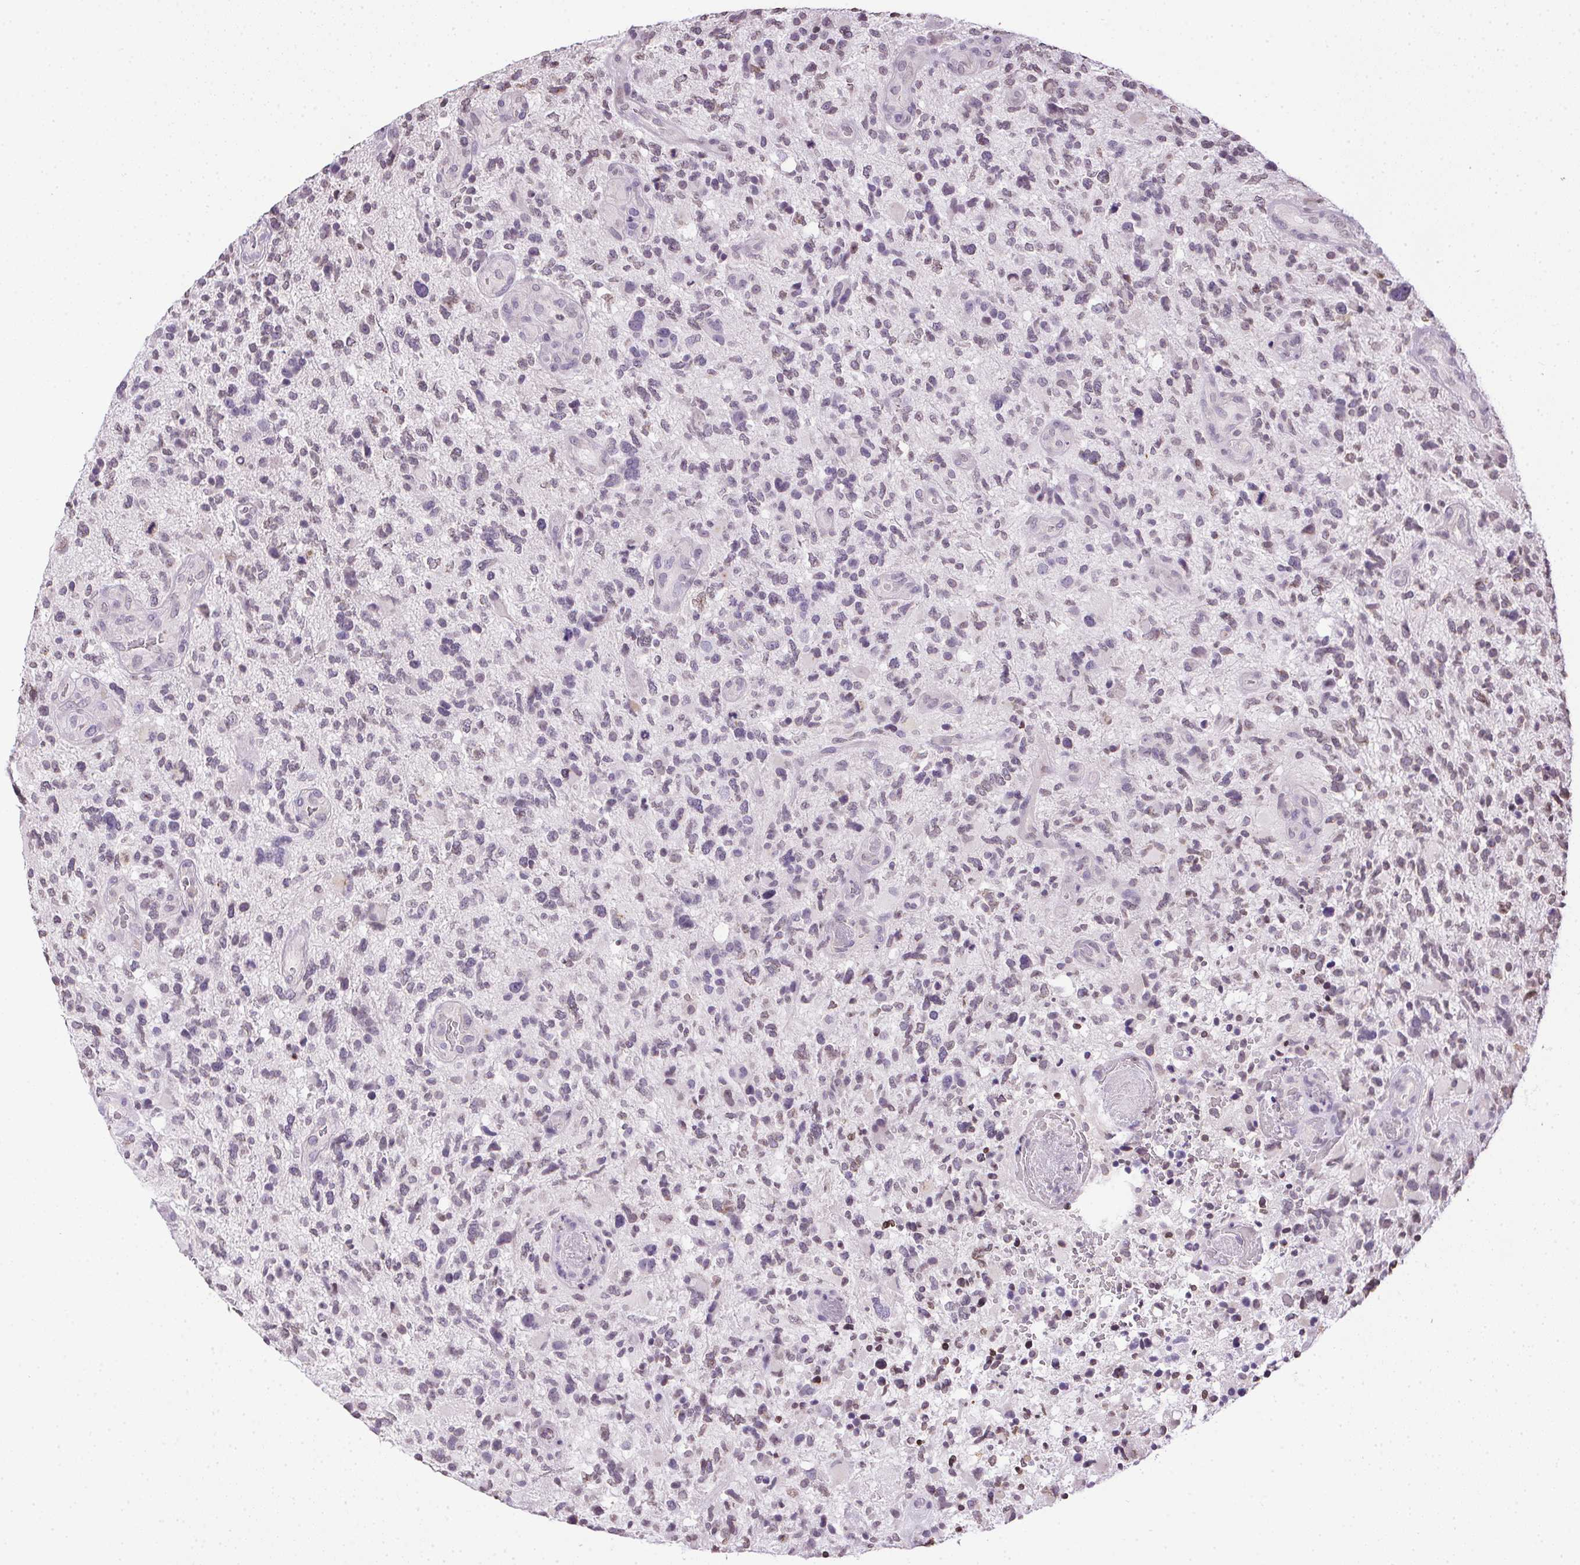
{"staining": {"intensity": "weak", "quantity": "<25%", "location": "nuclear"}, "tissue": "glioma", "cell_type": "Tumor cells", "image_type": "cancer", "snomed": [{"axis": "morphology", "description": "Glioma, malignant, High grade"}, {"axis": "topography", "description": "Brain"}], "caption": "Tumor cells show no significant protein staining in malignant high-grade glioma.", "gene": "PRL", "patient": {"sex": "female", "age": 71}}